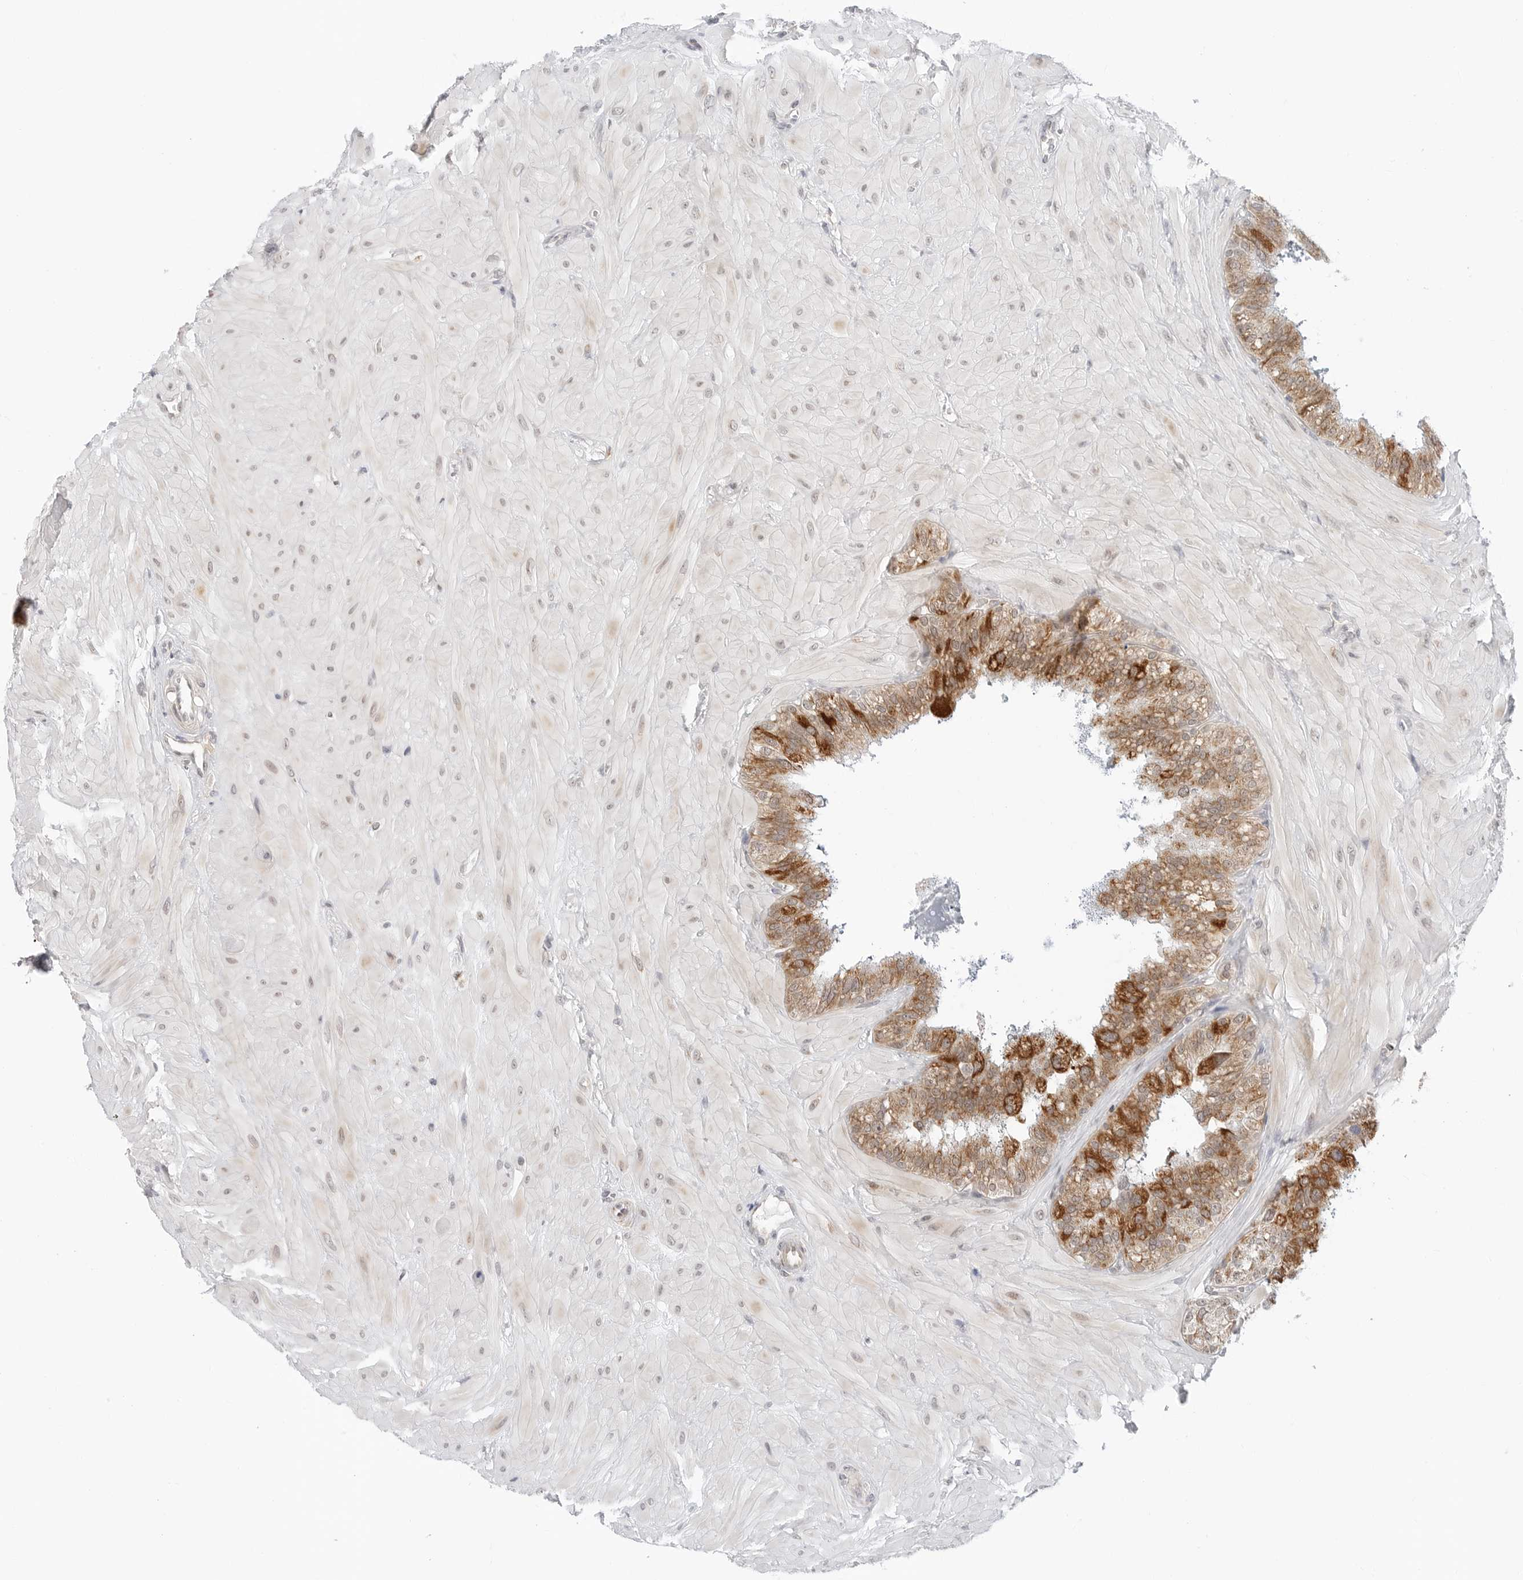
{"staining": {"intensity": "moderate", "quantity": ">75%", "location": "cytoplasmic/membranous"}, "tissue": "seminal vesicle", "cell_type": "Glandular cells", "image_type": "normal", "snomed": [{"axis": "morphology", "description": "Normal tissue, NOS"}, {"axis": "topography", "description": "Prostate"}, {"axis": "topography", "description": "Seminal veicle"}], "caption": "IHC photomicrograph of normal seminal vesicle: seminal vesicle stained using immunohistochemistry (IHC) shows medium levels of moderate protein expression localized specifically in the cytoplasmic/membranous of glandular cells, appearing as a cytoplasmic/membranous brown color.", "gene": "POLR3GL", "patient": {"sex": "male", "age": 51}}